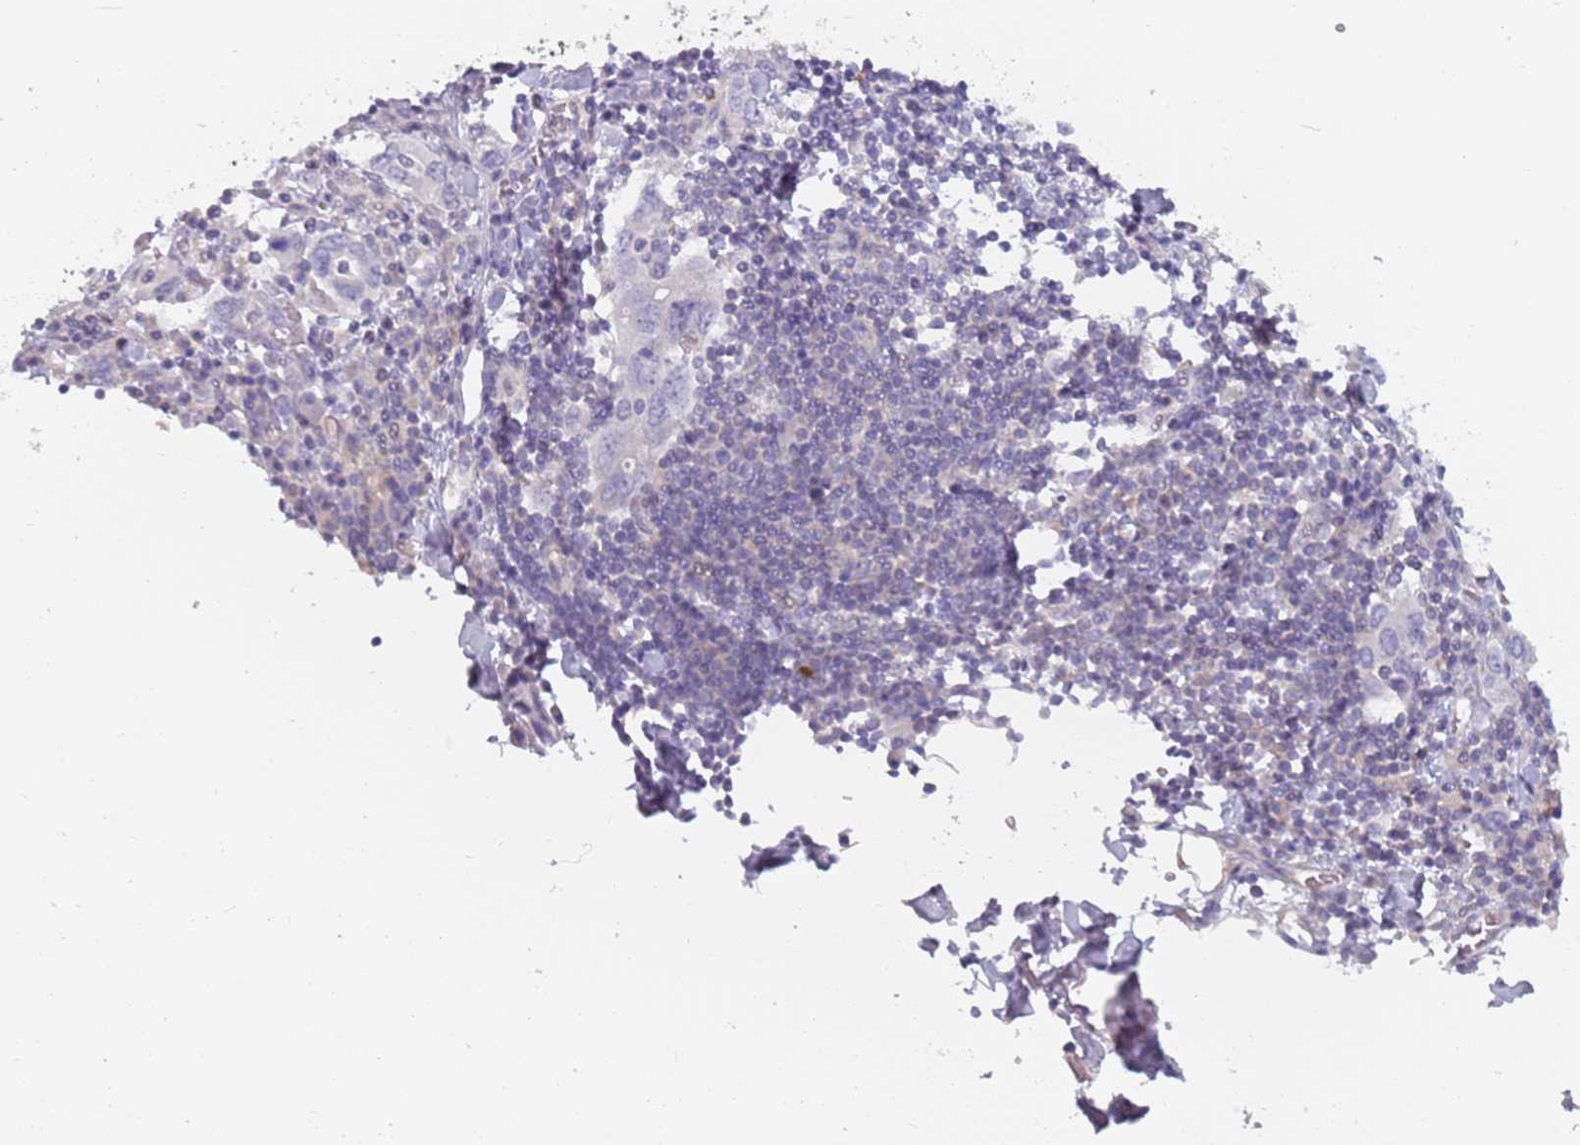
{"staining": {"intensity": "negative", "quantity": "none", "location": "none"}, "tissue": "stomach cancer", "cell_type": "Tumor cells", "image_type": "cancer", "snomed": [{"axis": "morphology", "description": "Adenocarcinoma, NOS"}, {"axis": "topography", "description": "Stomach, upper"}, {"axis": "topography", "description": "Stomach"}], "caption": "DAB (3,3'-diaminobenzidine) immunohistochemical staining of stomach adenocarcinoma reveals no significant positivity in tumor cells.", "gene": "DDX4", "patient": {"sex": "male", "age": 62}}